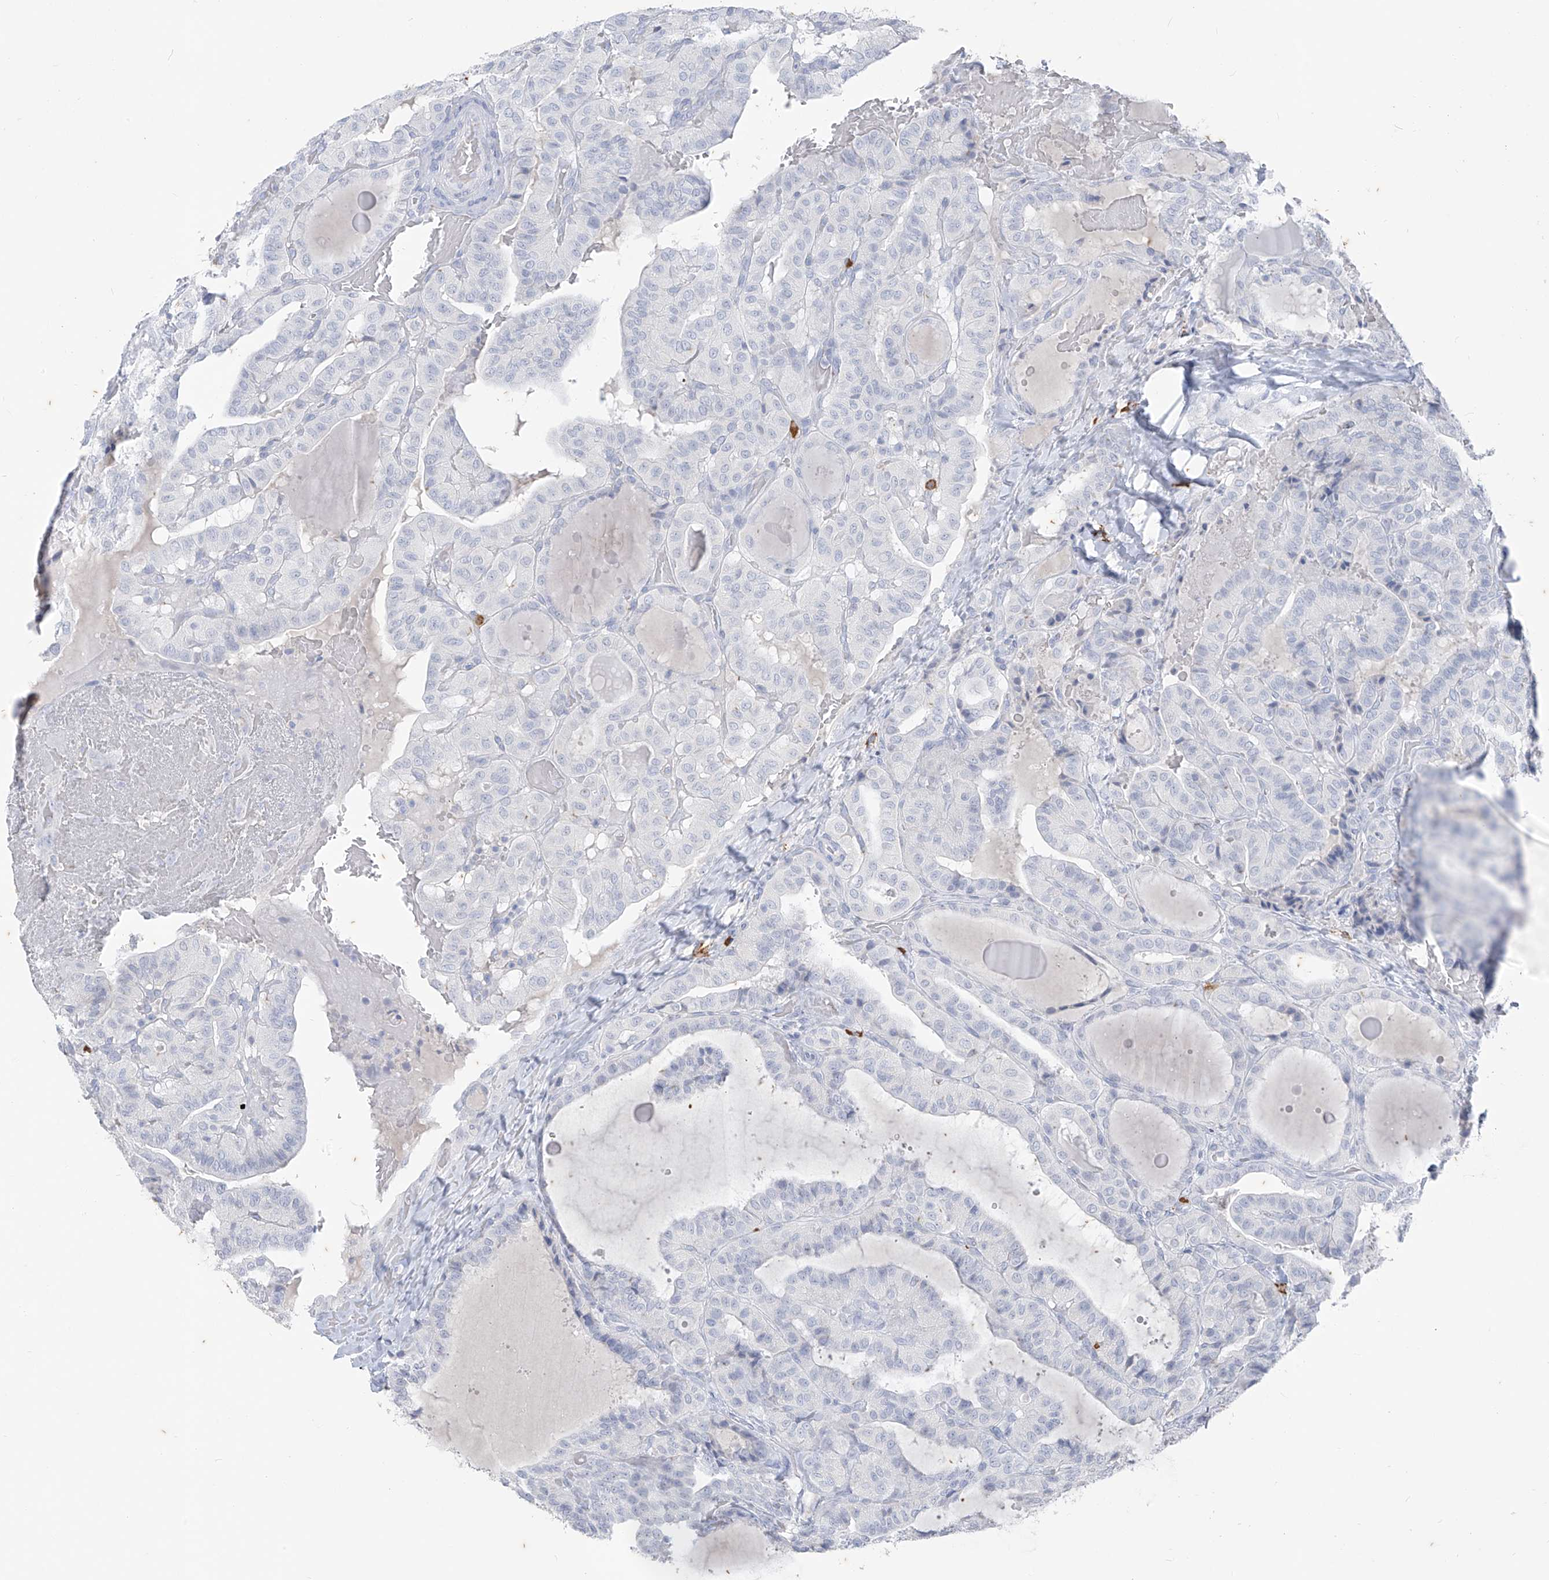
{"staining": {"intensity": "negative", "quantity": "none", "location": "none"}, "tissue": "thyroid cancer", "cell_type": "Tumor cells", "image_type": "cancer", "snomed": [{"axis": "morphology", "description": "Papillary adenocarcinoma, NOS"}, {"axis": "topography", "description": "Thyroid gland"}], "caption": "Protein analysis of thyroid cancer reveals no significant positivity in tumor cells.", "gene": "CX3CR1", "patient": {"sex": "male", "age": 77}}